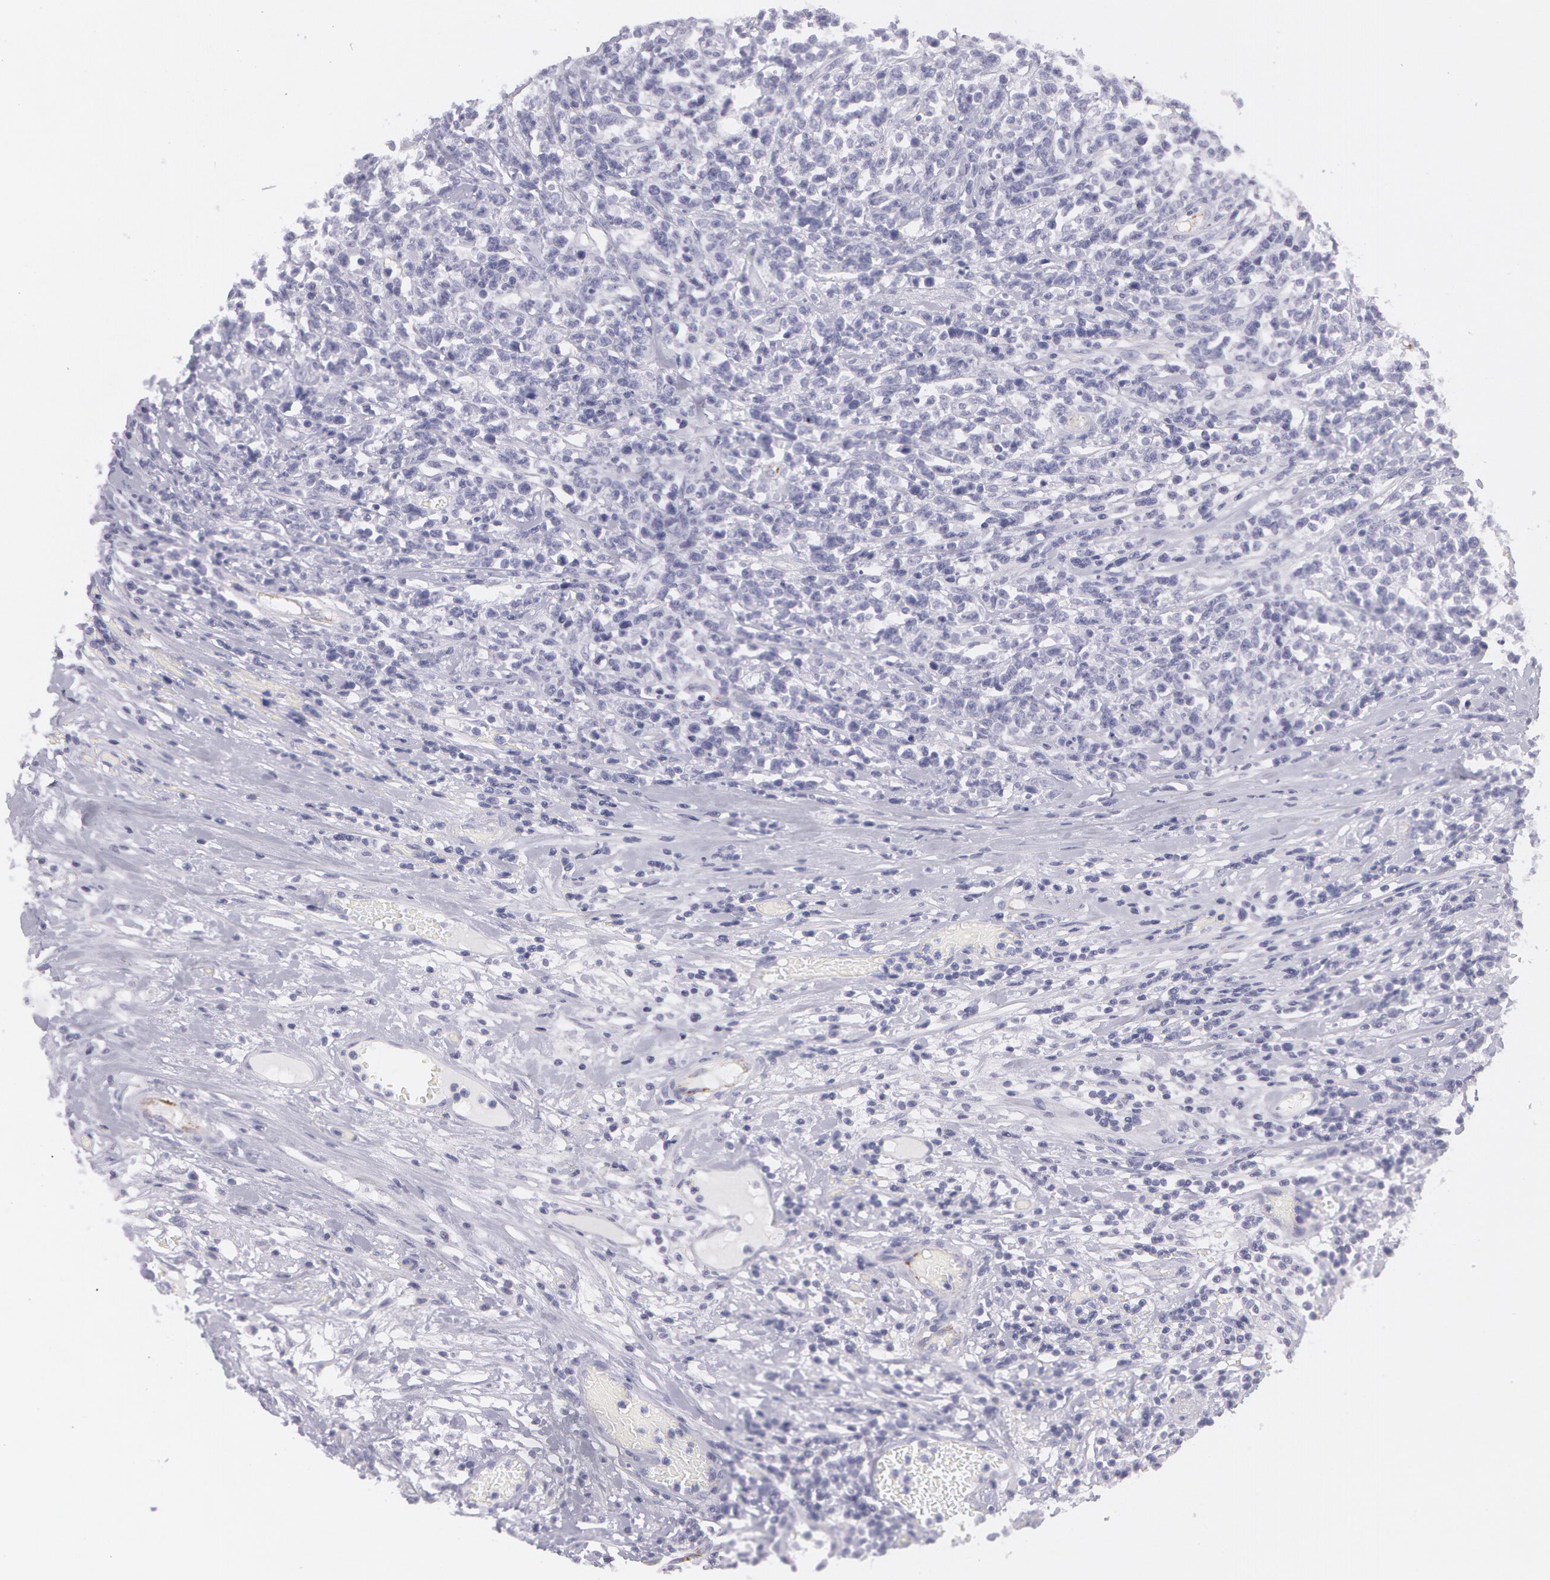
{"staining": {"intensity": "negative", "quantity": "none", "location": "none"}, "tissue": "lymphoma", "cell_type": "Tumor cells", "image_type": "cancer", "snomed": [{"axis": "morphology", "description": "Malignant lymphoma, non-Hodgkin's type, High grade"}, {"axis": "topography", "description": "Colon"}], "caption": "Protein analysis of lymphoma shows no significant expression in tumor cells. Brightfield microscopy of immunohistochemistry stained with DAB (3,3'-diaminobenzidine) (brown) and hematoxylin (blue), captured at high magnification.", "gene": "AMACR", "patient": {"sex": "male", "age": 82}}